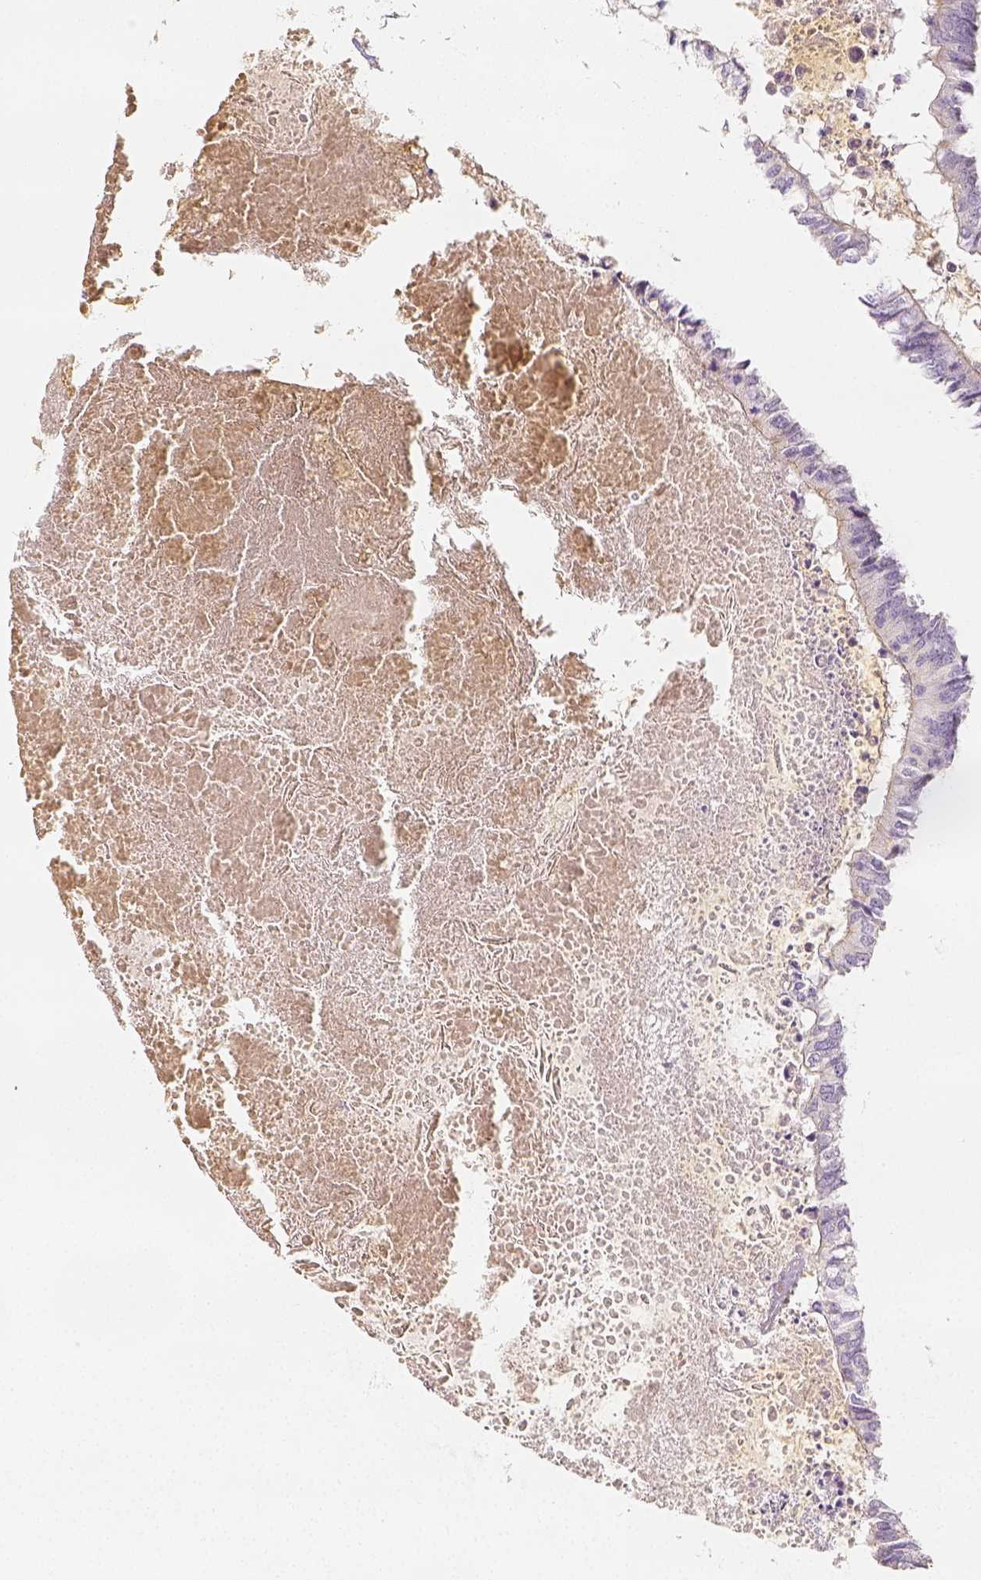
{"staining": {"intensity": "negative", "quantity": "none", "location": "none"}, "tissue": "colorectal cancer", "cell_type": "Tumor cells", "image_type": "cancer", "snomed": [{"axis": "morphology", "description": "Adenocarcinoma, NOS"}, {"axis": "topography", "description": "Colon"}, {"axis": "topography", "description": "Rectum"}], "caption": "The image reveals no staining of tumor cells in colorectal cancer (adenocarcinoma).", "gene": "PTPRJ", "patient": {"sex": "male", "age": 57}}